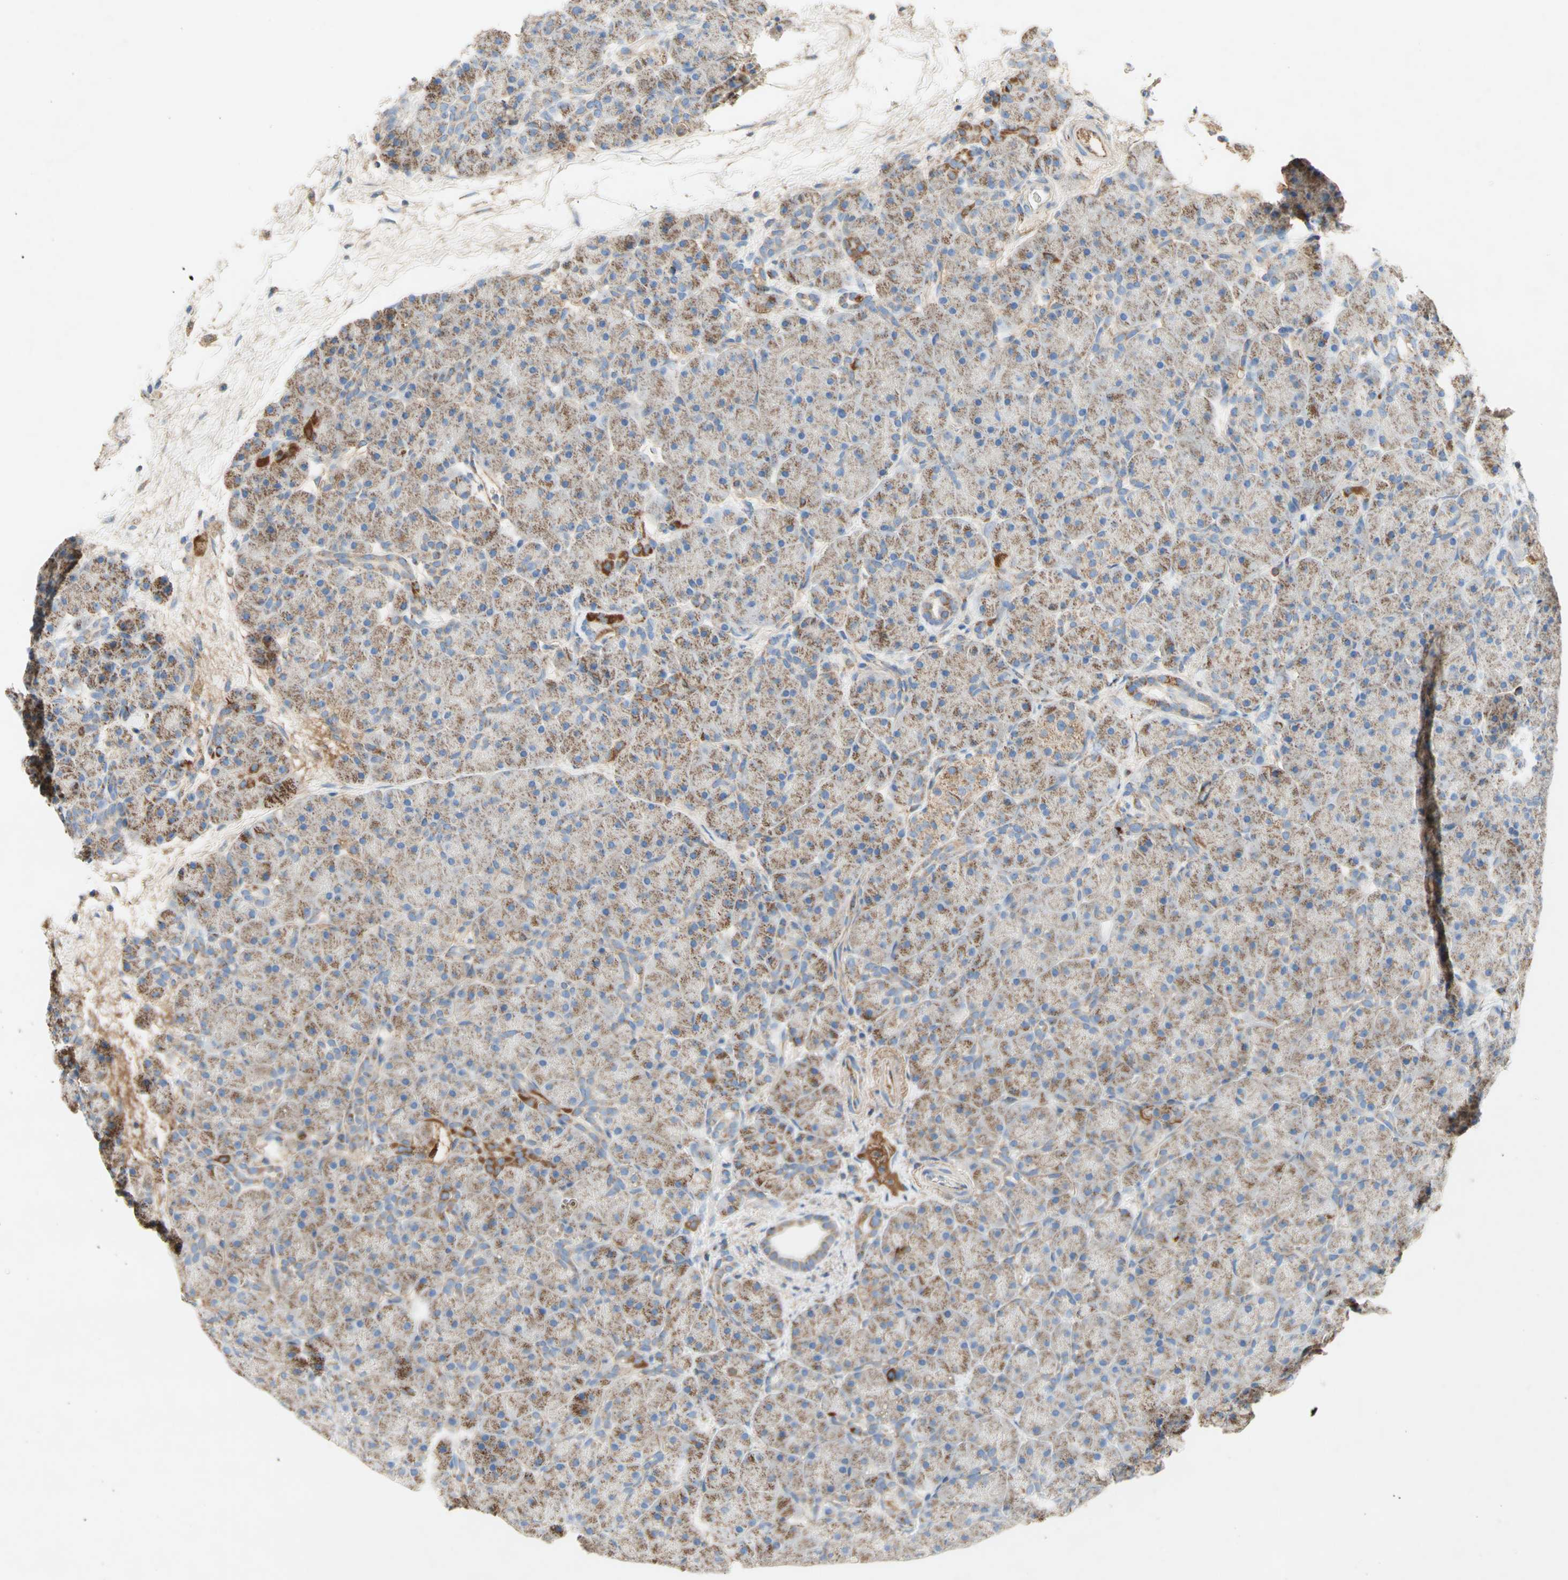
{"staining": {"intensity": "weak", "quantity": ">75%", "location": "cytoplasmic/membranous"}, "tissue": "pancreas", "cell_type": "Exocrine glandular cells", "image_type": "normal", "snomed": [{"axis": "morphology", "description": "Normal tissue, NOS"}, {"axis": "topography", "description": "Pancreas"}], "caption": "Normal pancreas exhibits weak cytoplasmic/membranous expression in approximately >75% of exocrine glandular cells.", "gene": "SDHB", "patient": {"sex": "male", "age": 66}}